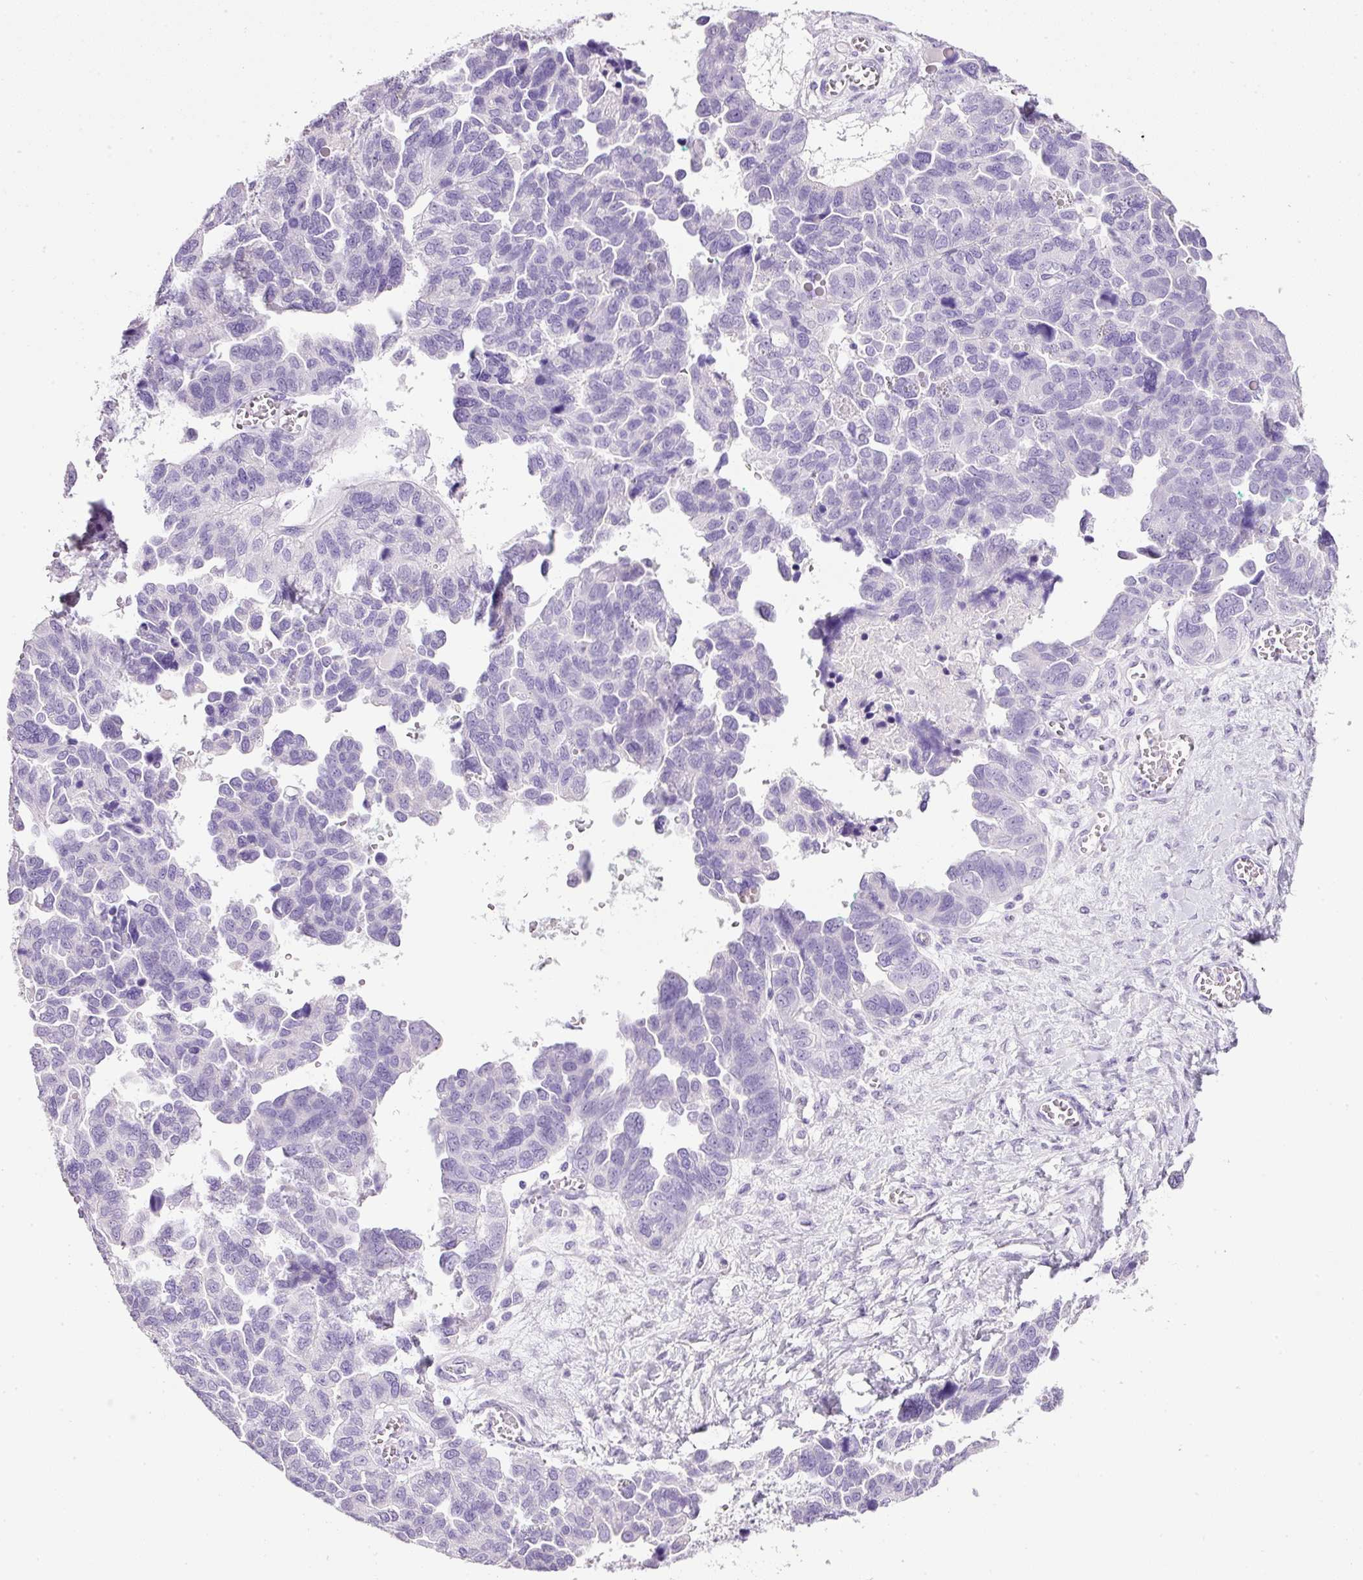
{"staining": {"intensity": "negative", "quantity": "none", "location": "none"}, "tissue": "ovarian cancer", "cell_type": "Tumor cells", "image_type": "cancer", "snomed": [{"axis": "morphology", "description": "Cystadenocarcinoma, serous, NOS"}, {"axis": "topography", "description": "Ovary"}], "caption": "Immunohistochemical staining of ovarian cancer (serous cystadenocarcinoma) exhibits no significant expression in tumor cells.", "gene": "BSND", "patient": {"sex": "female", "age": 64}}